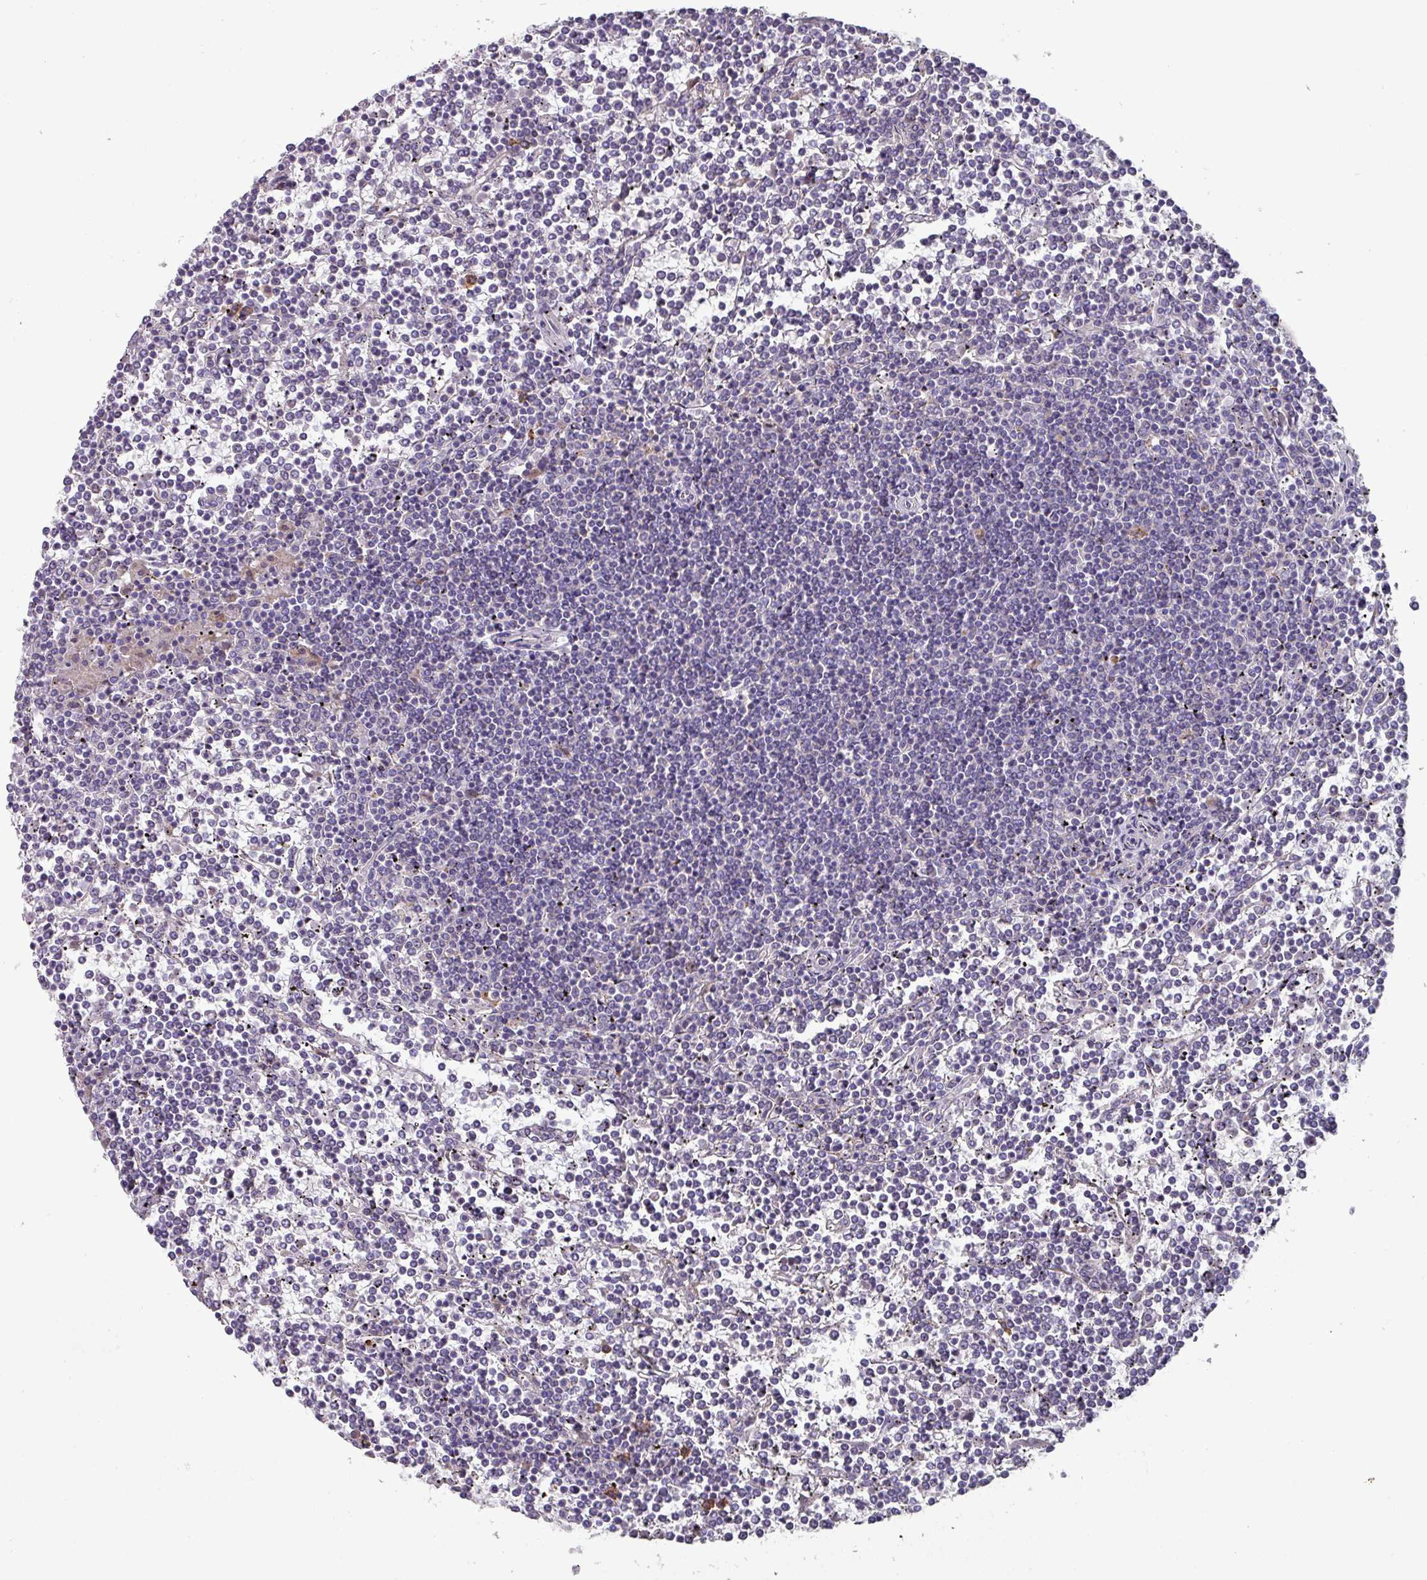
{"staining": {"intensity": "negative", "quantity": "none", "location": "none"}, "tissue": "lymphoma", "cell_type": "Tumor cells", "image_type": "cancer", "snomed": [{"axis": "morphology", "description": "Malignant lymphoma, non-Hodgkin's type, Low grade"}, {"axis": "topography", "description": "Spleen"}], "caption": "High power microscopy micrograph of an immunohistochemistry (IHC) photomicrograph of low-grade malignant lymphoma, non-Hodgkin's type, revealing no significant positivity in tumor cells. (Immunohistochemistry (ihc), brightfield microscopy, high magnification).", "gene": "IL4R", "patient": {"sex": "female", "age": 19}}